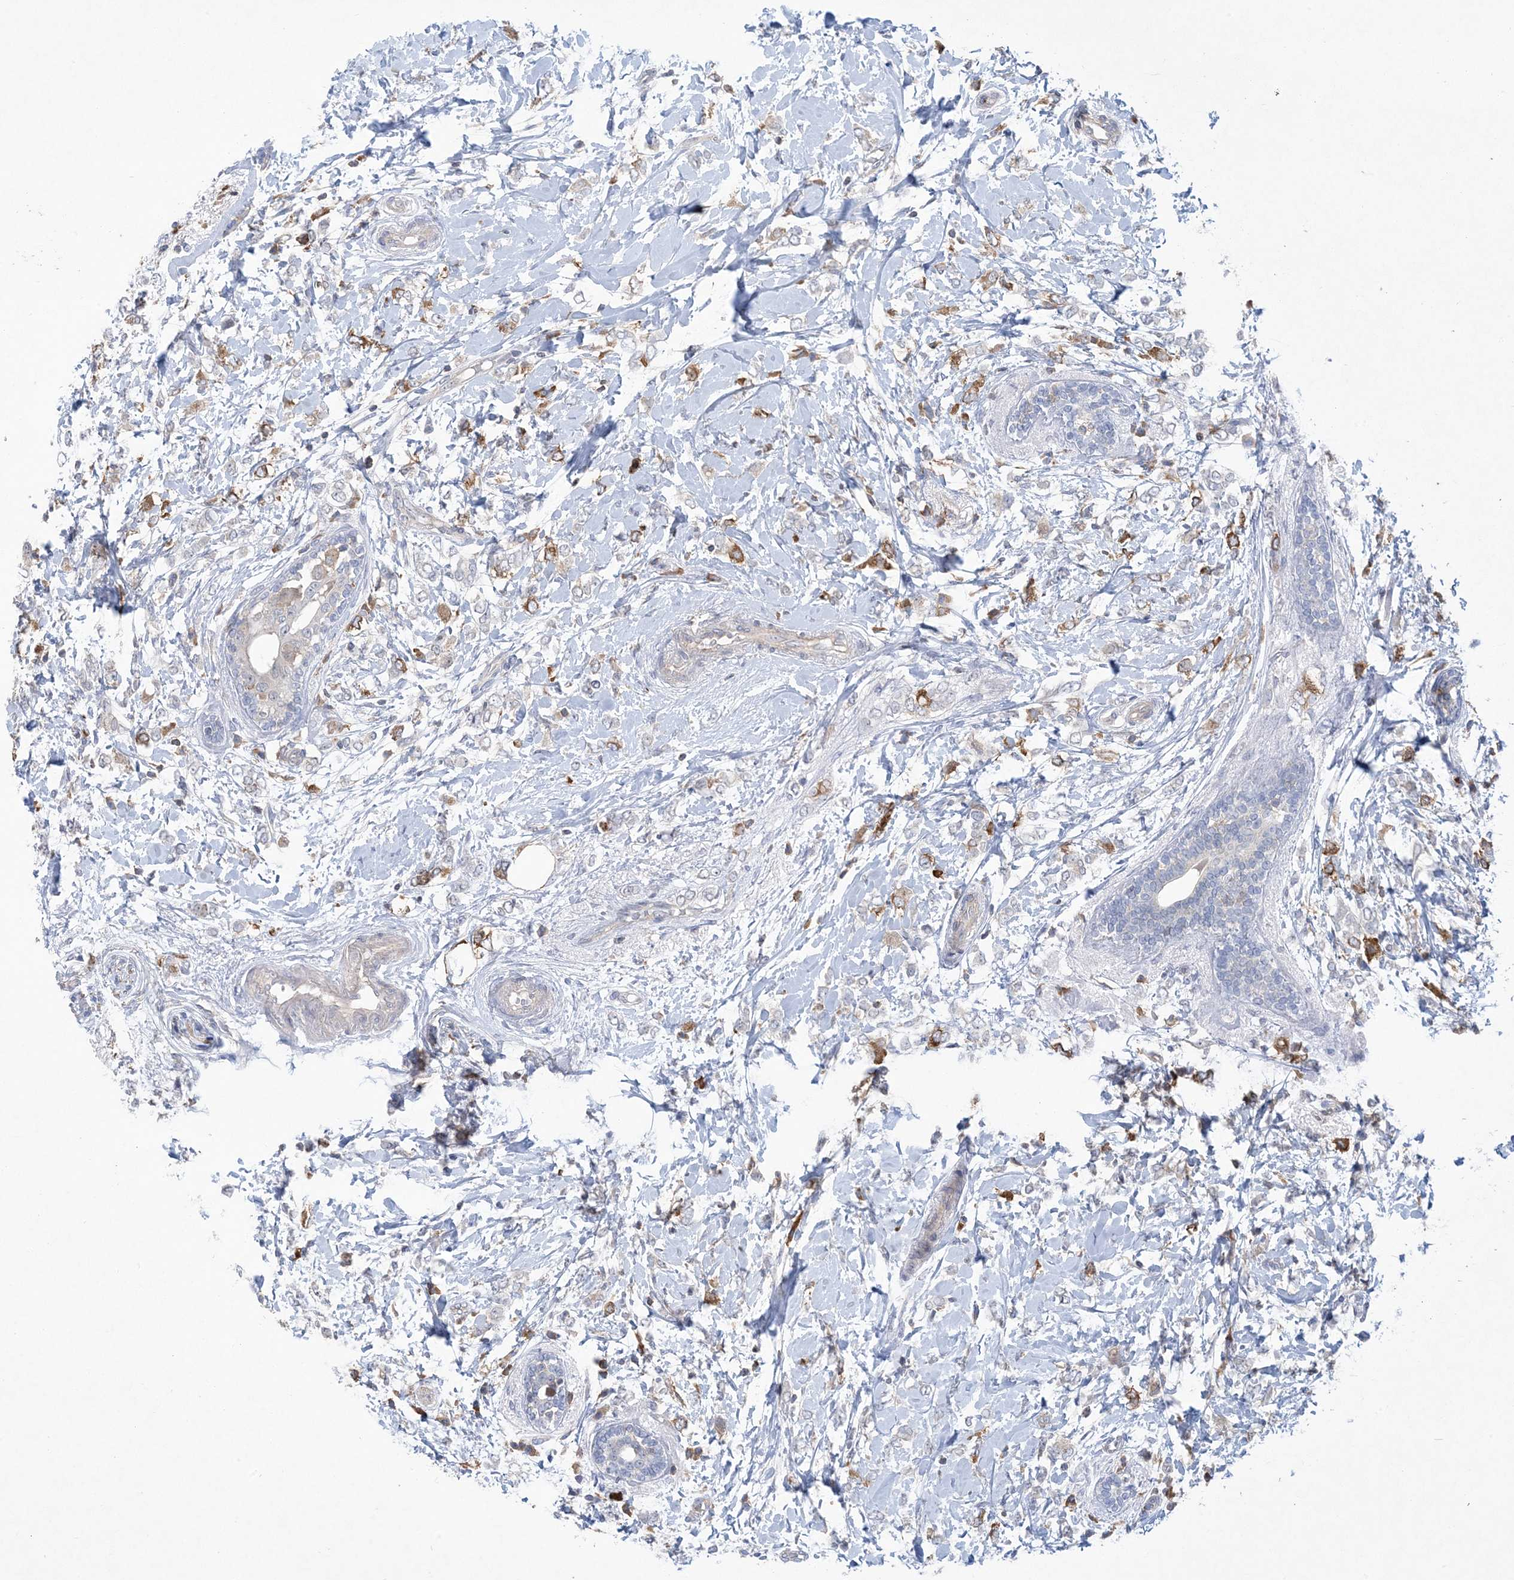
{"staining": {"intensity": "moderate", "quantity": "25%-75%", "location": "cytoplasmic/membranous"}, "tissue": "breast cancer", "cell_type": "Tumor cells", "image_type": "cancer", "snomed": [{"axis": "morphology", "description": "Normal tissue, NOS"}, {"axis": "morphology", "description": "Lobular carcinoma"}, {"axis": "topography", "description": "Breast"}], "caption": "There is medium levels of moderate cytoplasmic/membranous expression in tumor cells of breast lobular carcinoma, as demonstrated by immunohistochemical staining (brown color).", "gene": "AOC1", "patient": {"sex": "female", "age": 47}}